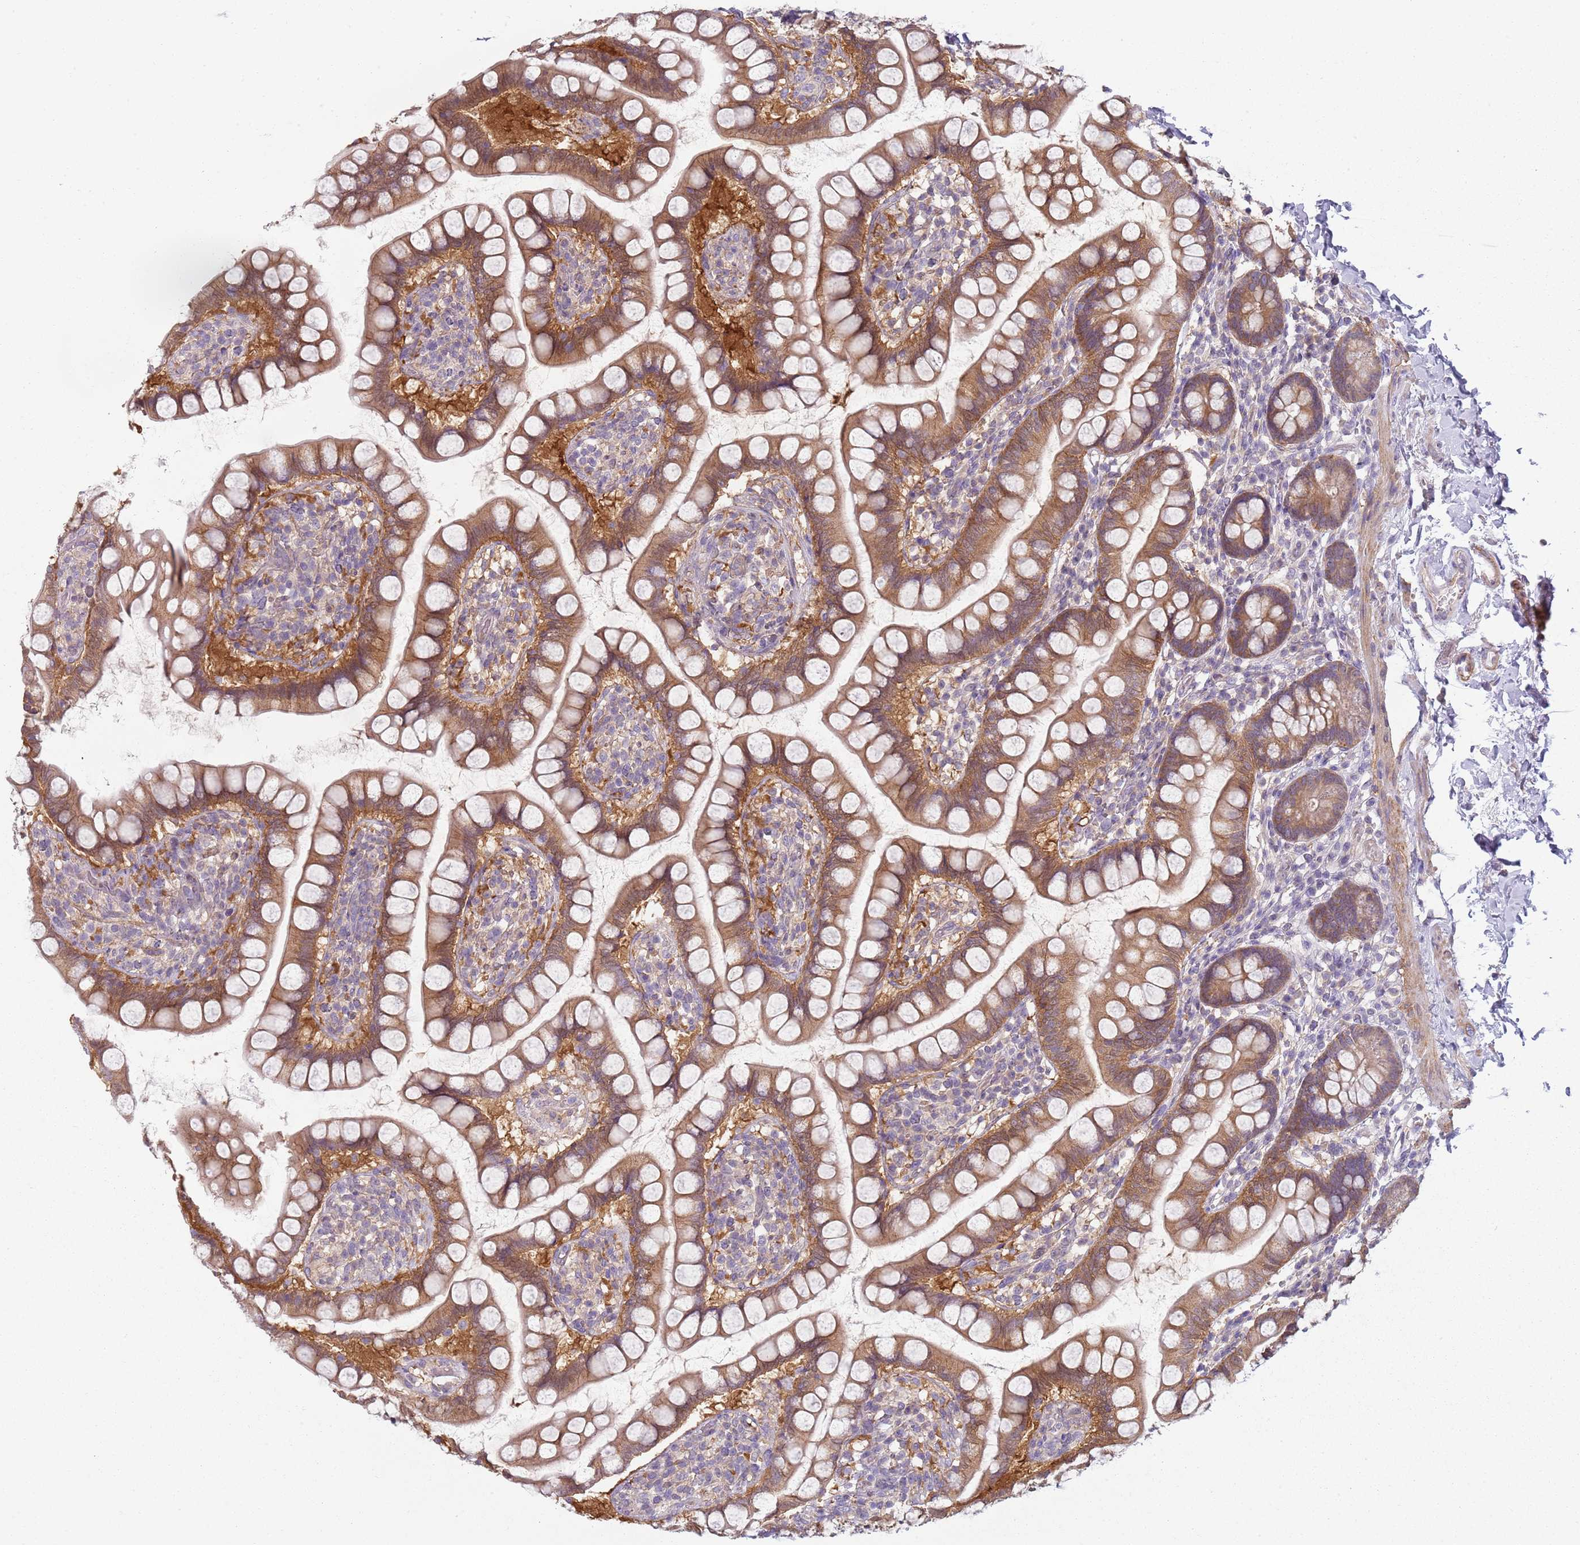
{"staining": {"intensity": "moderate", "quantity": ">75%", "location": "cytoplasmic/membranous"}, "tissue": "small intestine", "cell_type": "Glandular cells", "image_type": "normal", "snomed": [{"axis": "morphology", "description": "Normal tissue, NOS"}, {"axis": "topography", "description": "Small intestine"}], "caption": "Protein expression analysis of benign human small intestine reveals moderate cytoplasmic/membranous positivity in approximately >75% of glandular cells. The protein is shown in brown color, while the nuclei are stained blue.", "gene": "SLC26A6", "patient": {"sex": "female", "age": 84}}